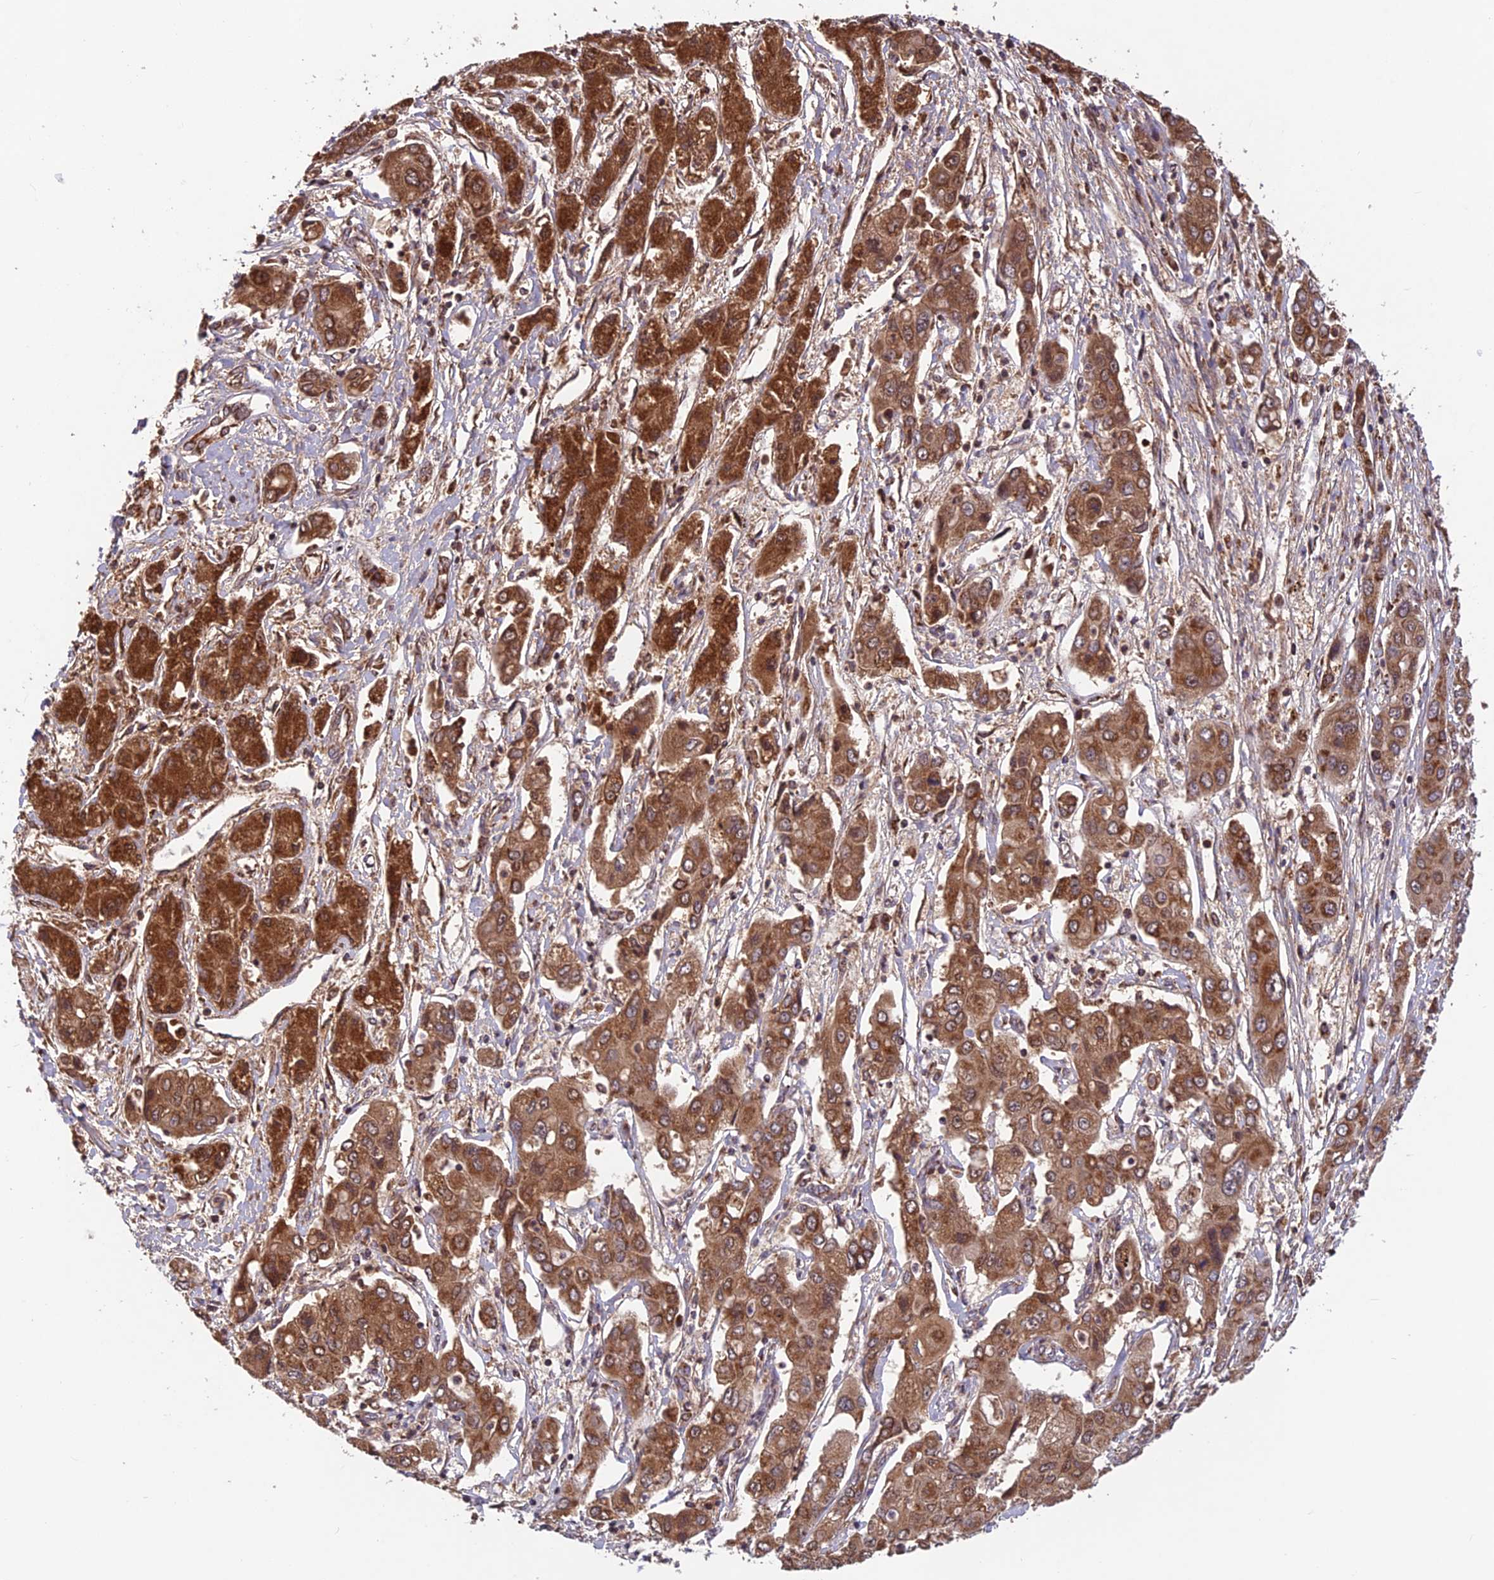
{"staining": {"intensity": "moderate", "quantity": ">75%", "location": "cytoplasmic/membranous"}, "tissue": "liver cancer", "cell_type": "Tumor cells", "image_type": "cancer", "snomed": [{"axis": "morphology", "description": "Cholangiocarcinoma"}, {"axis": "topography", "description": "Liver"}], "caption": "The image shows immunohistochemical staining of liver cancer. There is moderate cytoplasmic/membranous staining is seen in approximately >75% of tumor cells.", "gene": "CCDC15", "patient": {"sex": "male", "age": 67}}